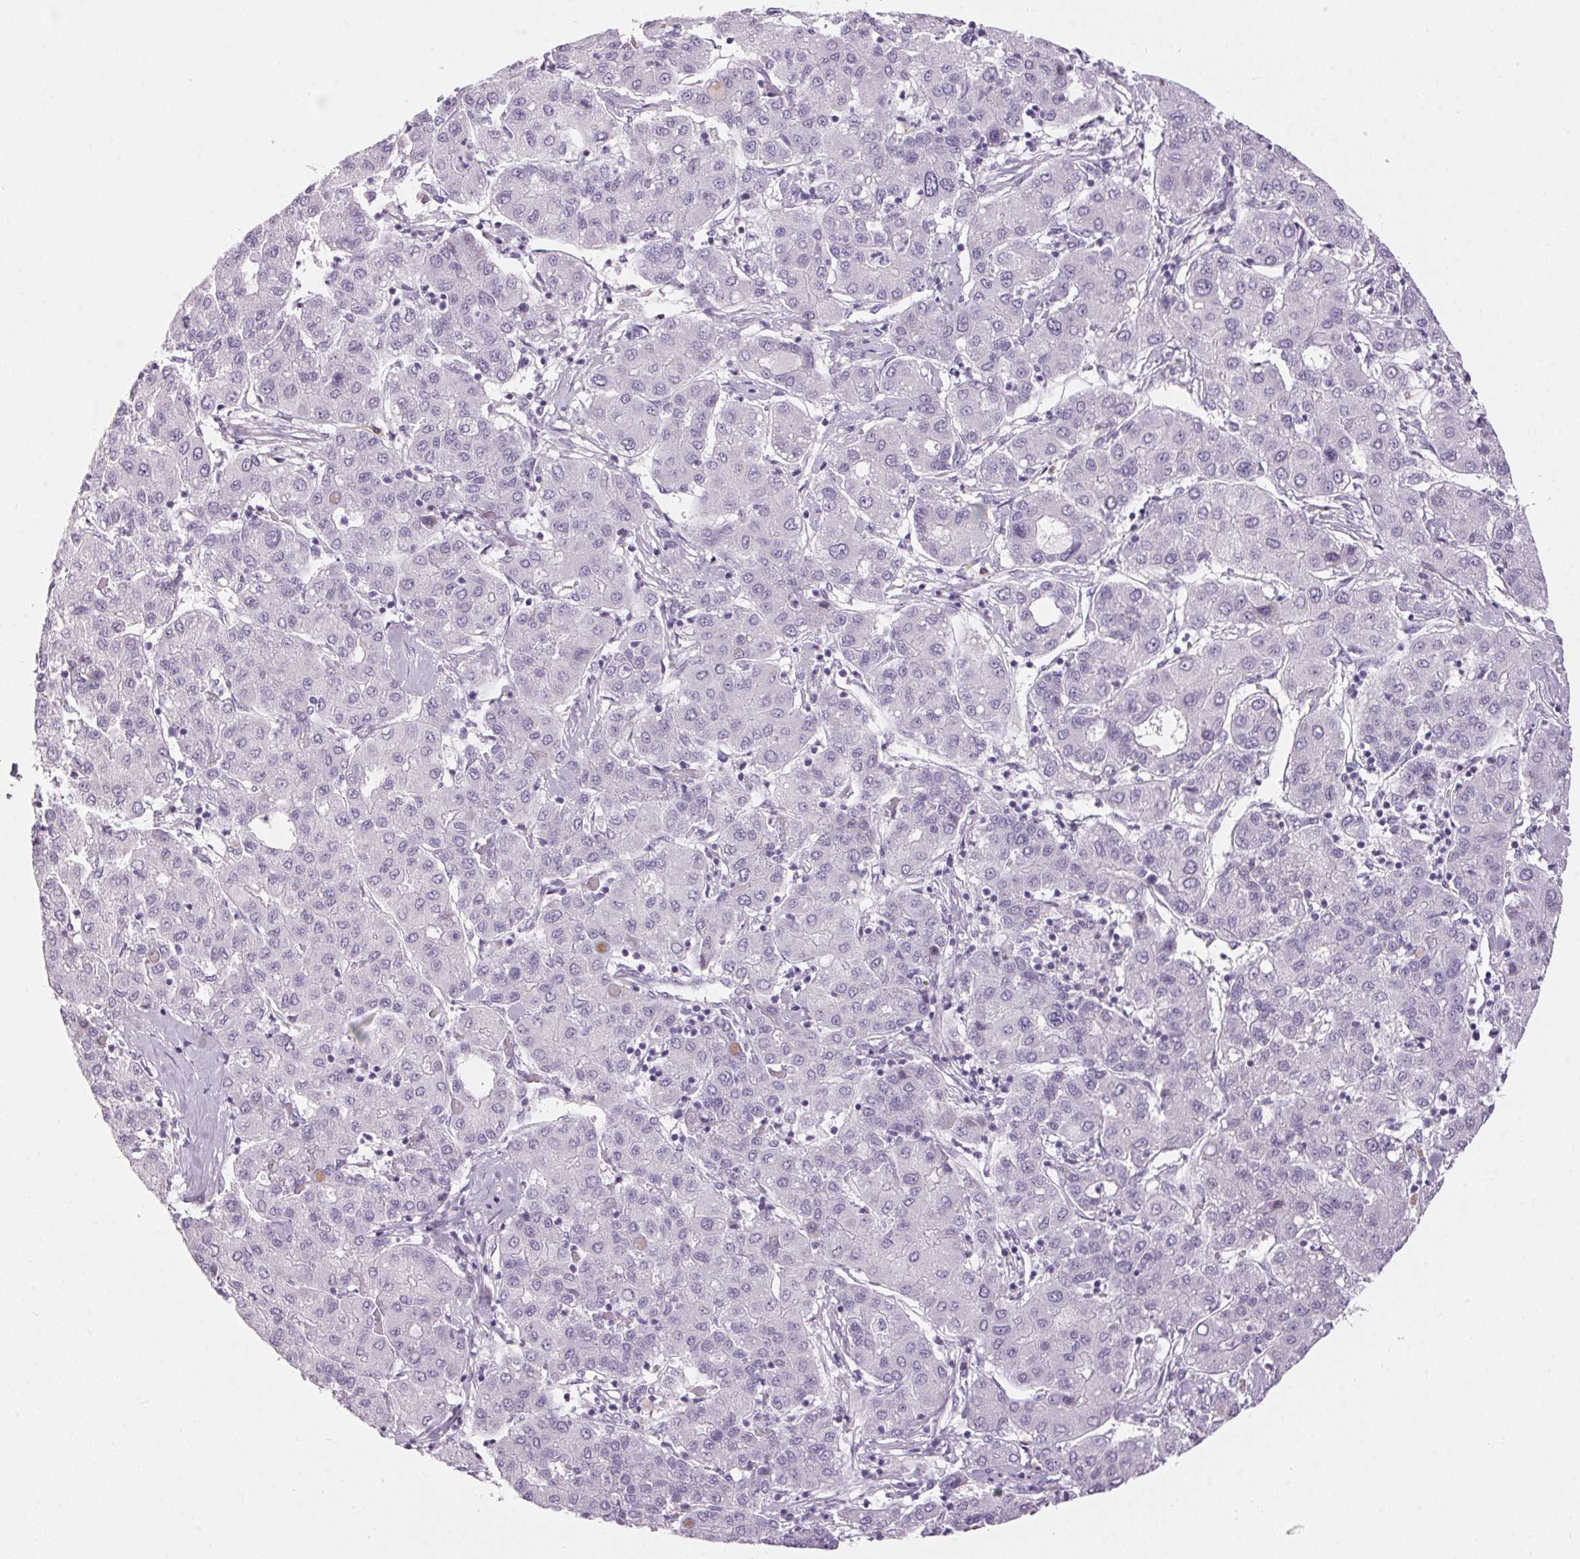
{"staining": {"intensity": "negative", "quantity": "none", "location": "none"}, "tissue": "liver cancer", "cell_type": "Tumor cells", "image_type": "cancer", "snomed": [{"axis": "morphology", "description": "Carcinoma, Hepatocellular, NOS"}, {"axis": "topography", "description": "Liver"}], "caption": "Tumor cells are negative for protein expression in human liver cancer (hepatocellular carcinoma). (Stains: DAB immunohistochemistry (IHC) with hematoxylin counter stain, Microscopy: brightfield microscopy at high magnification).", "gene": "CADPS", "patient": {"sex": "male", "age": 65}}